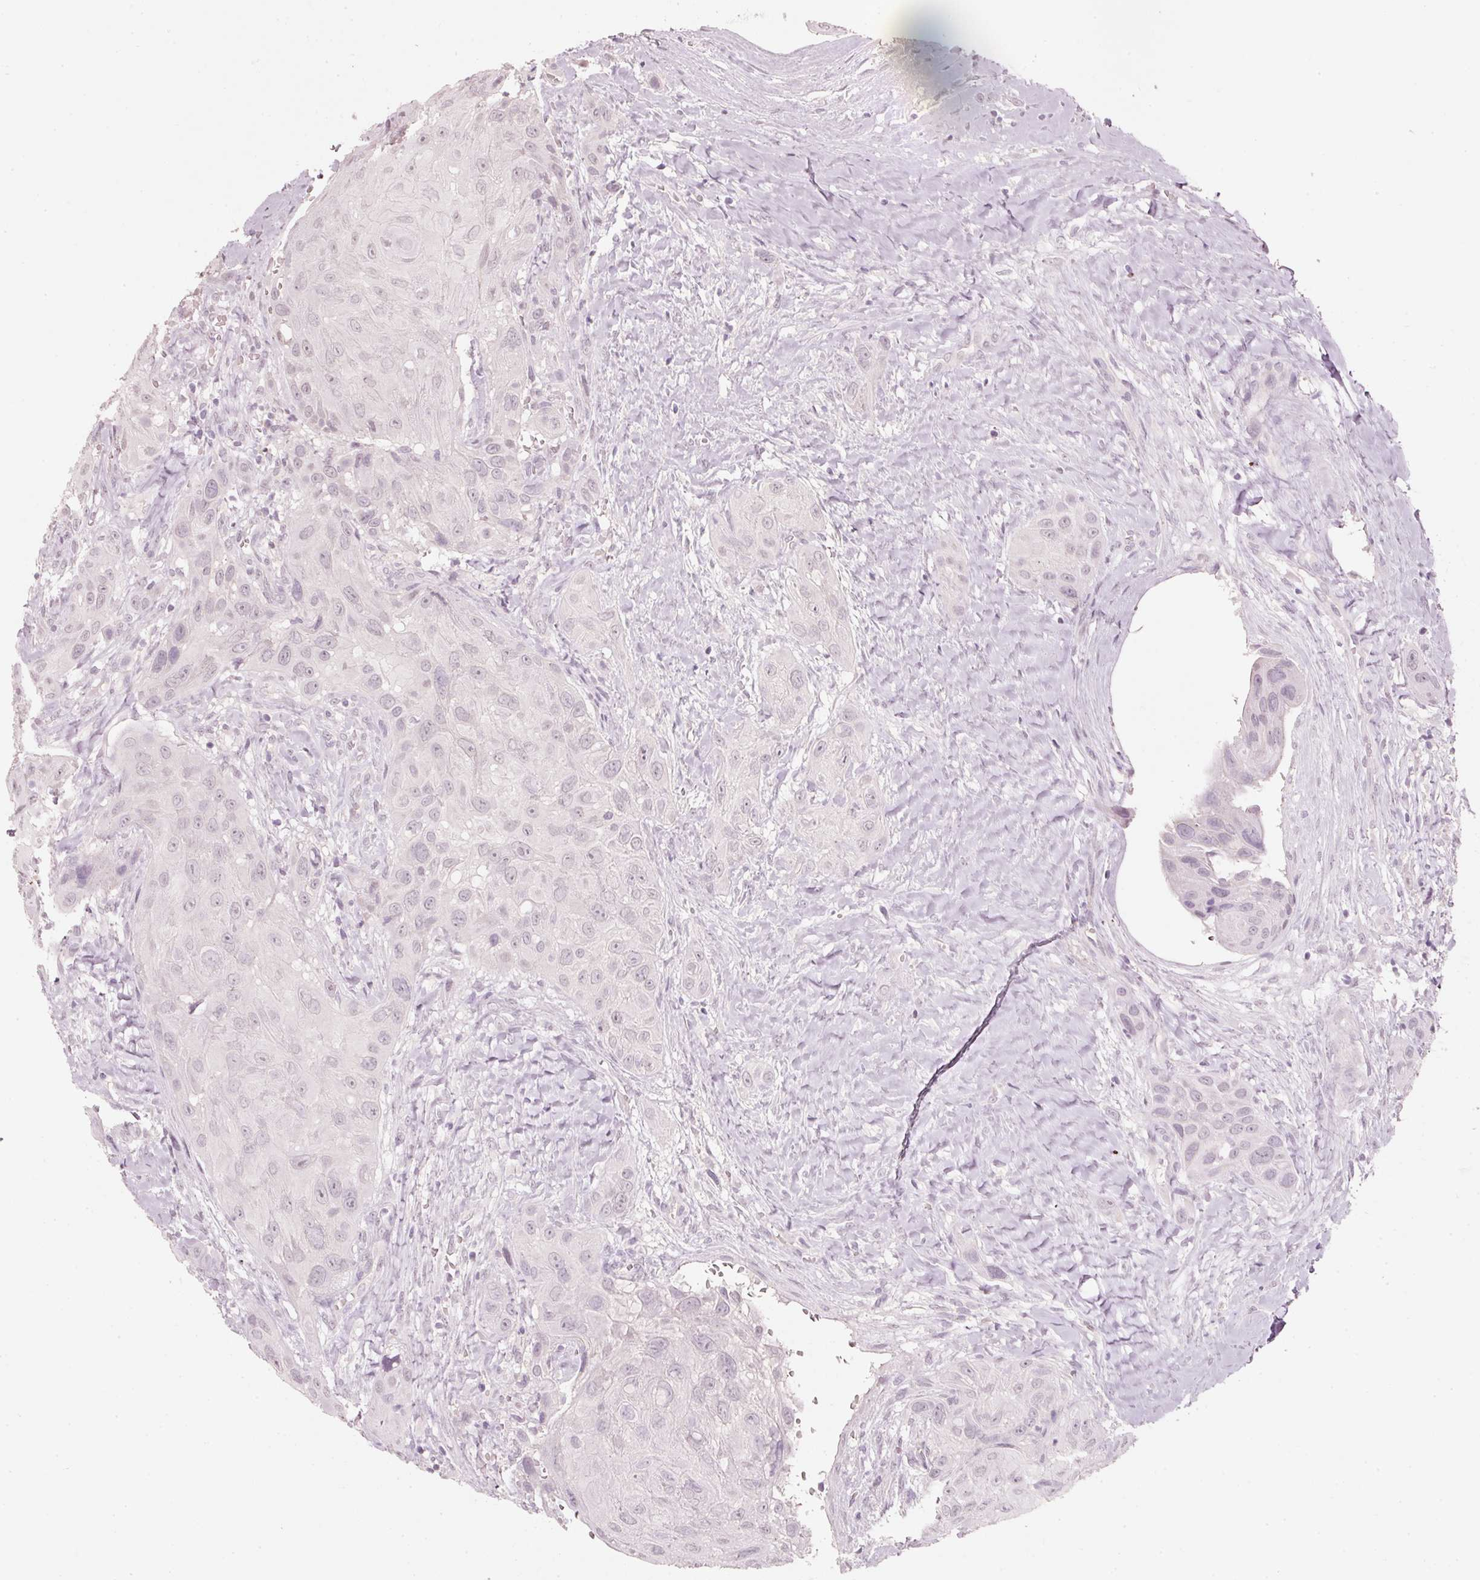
{"staining": {"intensity": "negative", "quantity": "none", "location": "none"}, "tissue": "head and neck cancer", "cell_type": "Tumor cells", "image_type": "cancer", "snomed": [{"axis": "morphology", "description": "Squamous cell carcinoma, NOS"}, {"axis": "topography", "description": "Head-Neck"}], "caption": "The photomicrograph reveals no staining of tumor cells in head and neck cancer. Nuclei are stained in blue.", "gene": "STEAP1", "patient": {"sex": "male", "age": 81}}